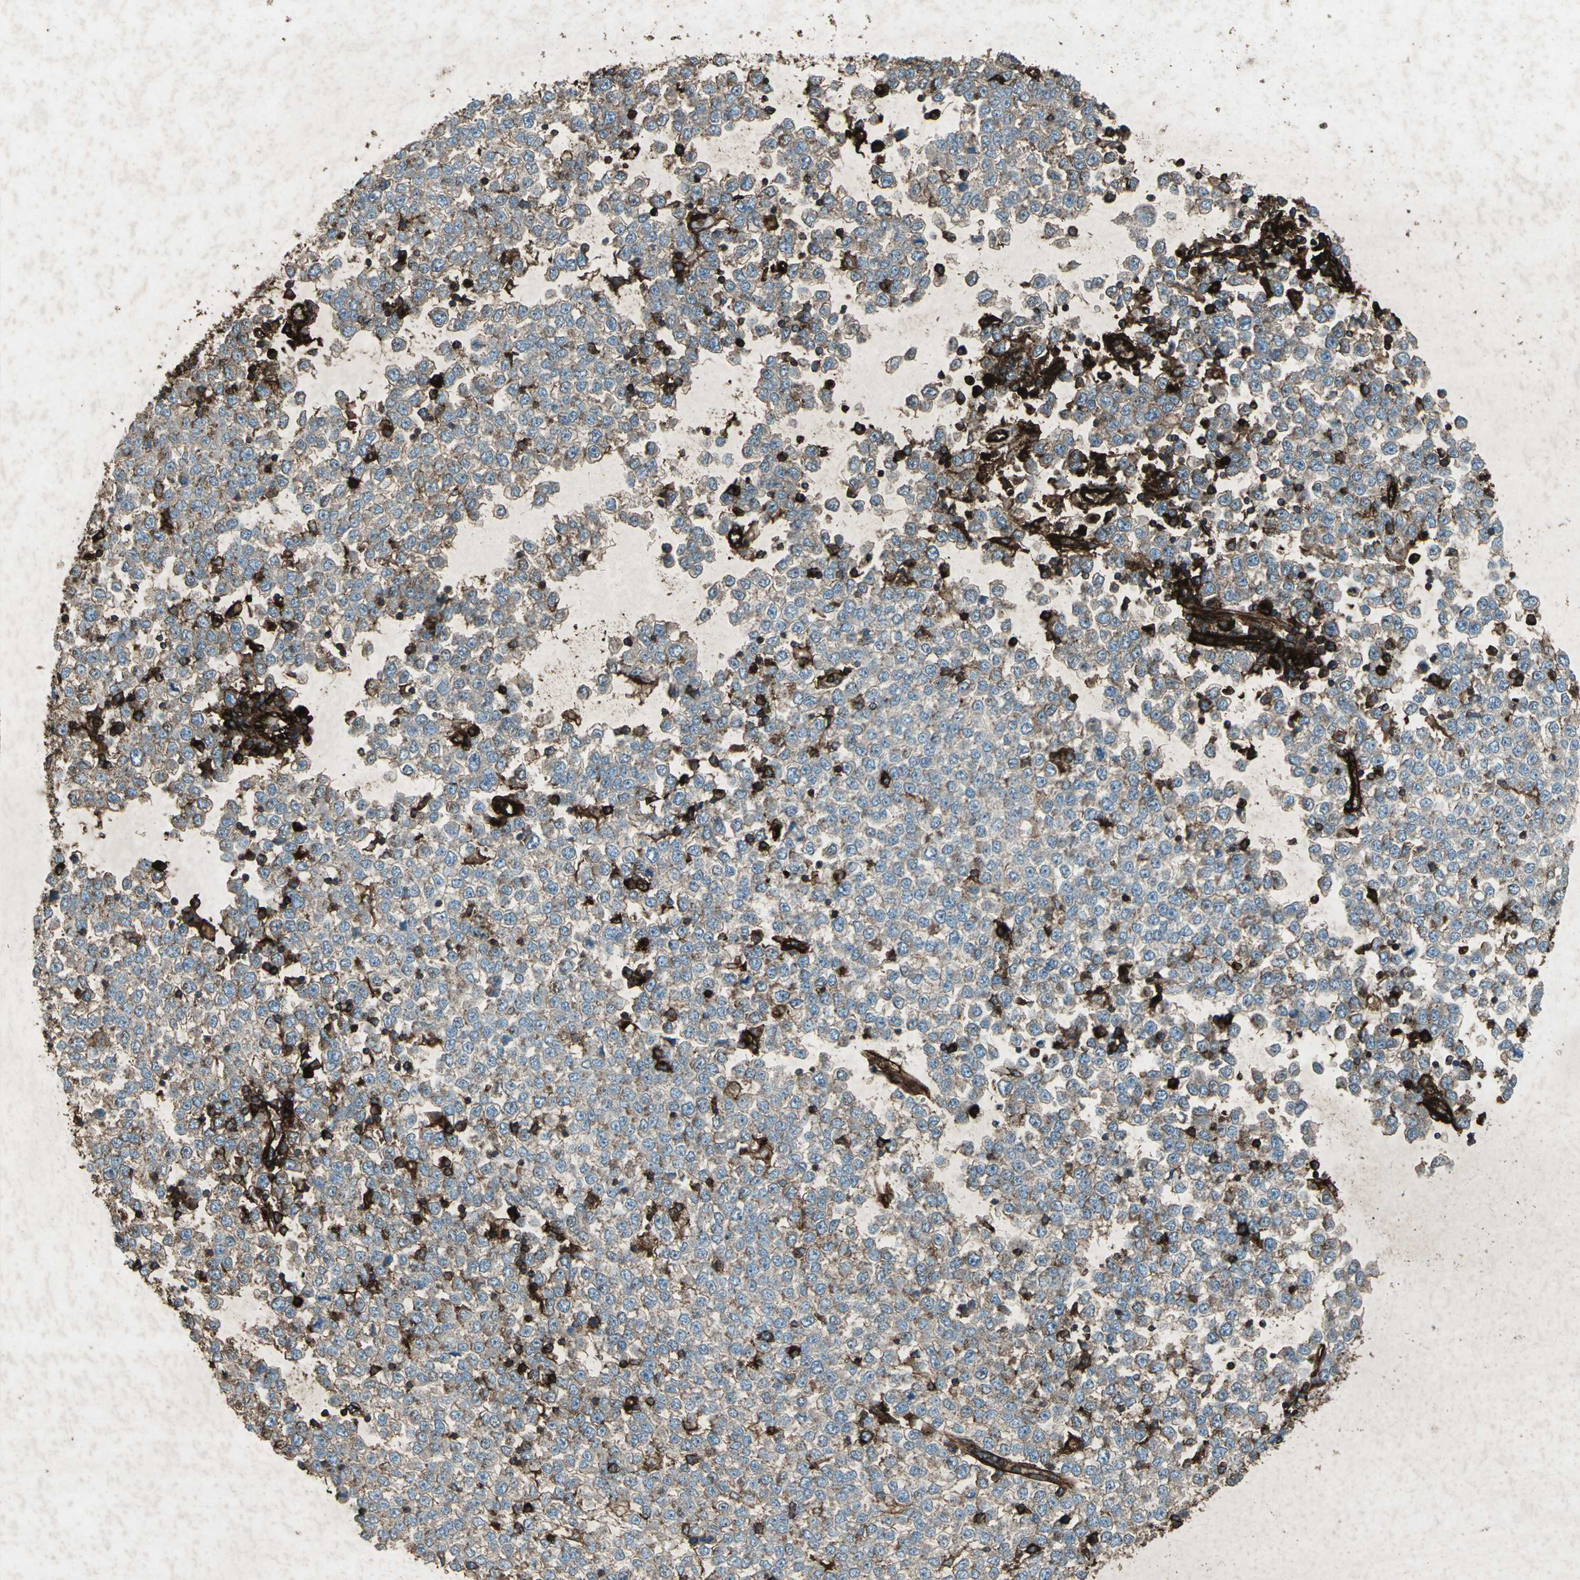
{"staining": {"intensity": "weak", "quantity": "25%-75%", "location": "cytoplasmic/membranous"}, "tissue": "testis cancer", "cell_type": "Tumor cells", "image_type": "cancer", "snomed": [{"axis": "morphology", "description": "Seminoma, NOS"}, {"axis": "topography", "description": "Testis"}], "caption": "IHC of testis cancer demonstrates low levels of weak cytoplasmic/membranous staining in about 25%-75% of tumor cells.", "gene": "CCR6", "patient": {"sex": "male", "age": 65}}